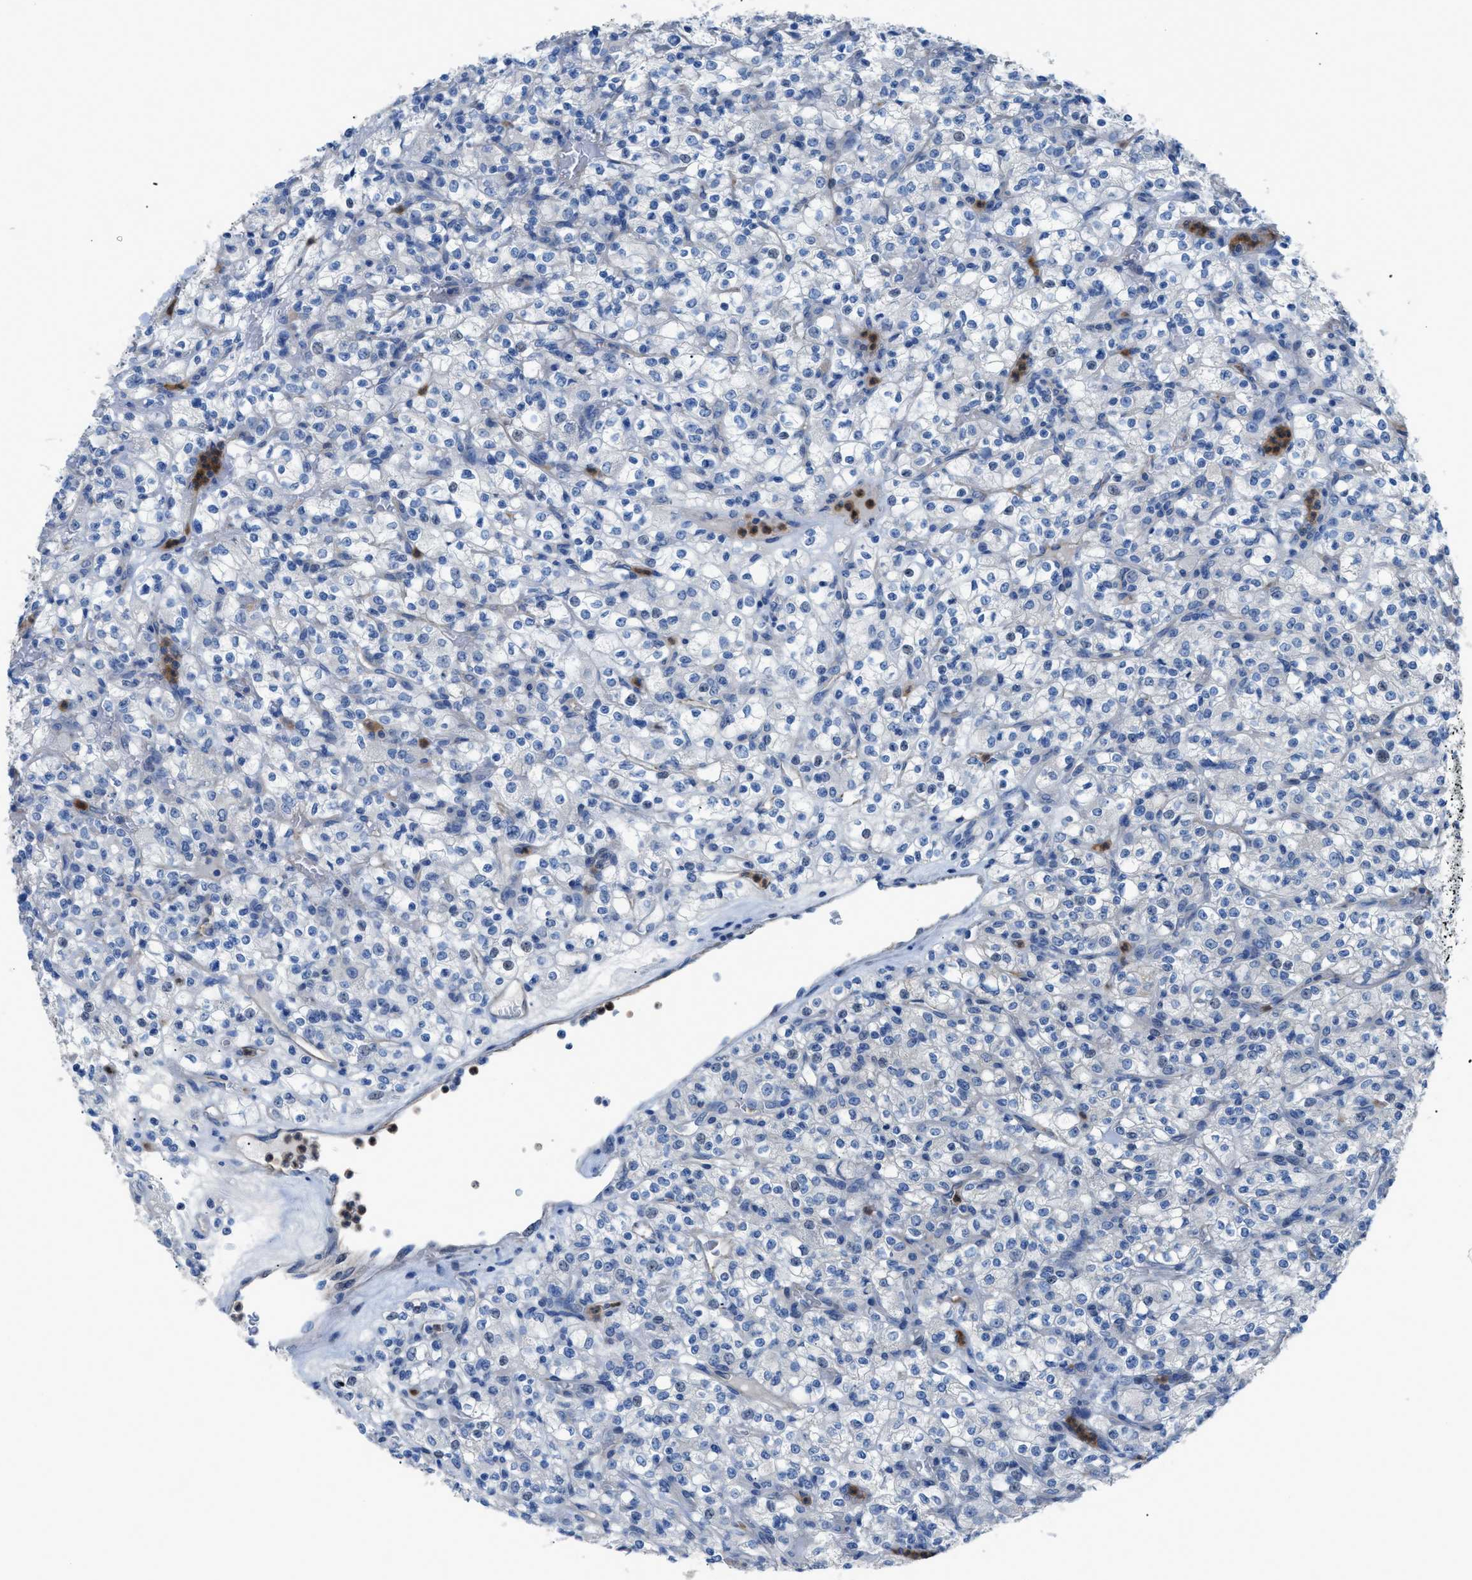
{"staining": {"intensity": "negative", "quantity": "none", "location": "none"}, "tissue": "renal cancer", "cell_type": "Tumor cells", "image_type": "cancer", "snomed": [{"axis": "morphology", "description": "Normal tissue, NOS"}, {"axis": "morphology", "description": "Adenocarcinoma, NOS"}, {"axis": "topography", "description": "Kidney"}], "caption": "Micrograph shows no significant protein positivity in tumor cells of renal cancer. The staining was performed using DAB (3,3'-diaminobenzidine) to visualize the protein expression in brown, while the nuclei were stained in blue with hematoxylin (Magnification: 20x).", "gene": "ITPR1", "patient": {"sex": "female", "age": 72}}